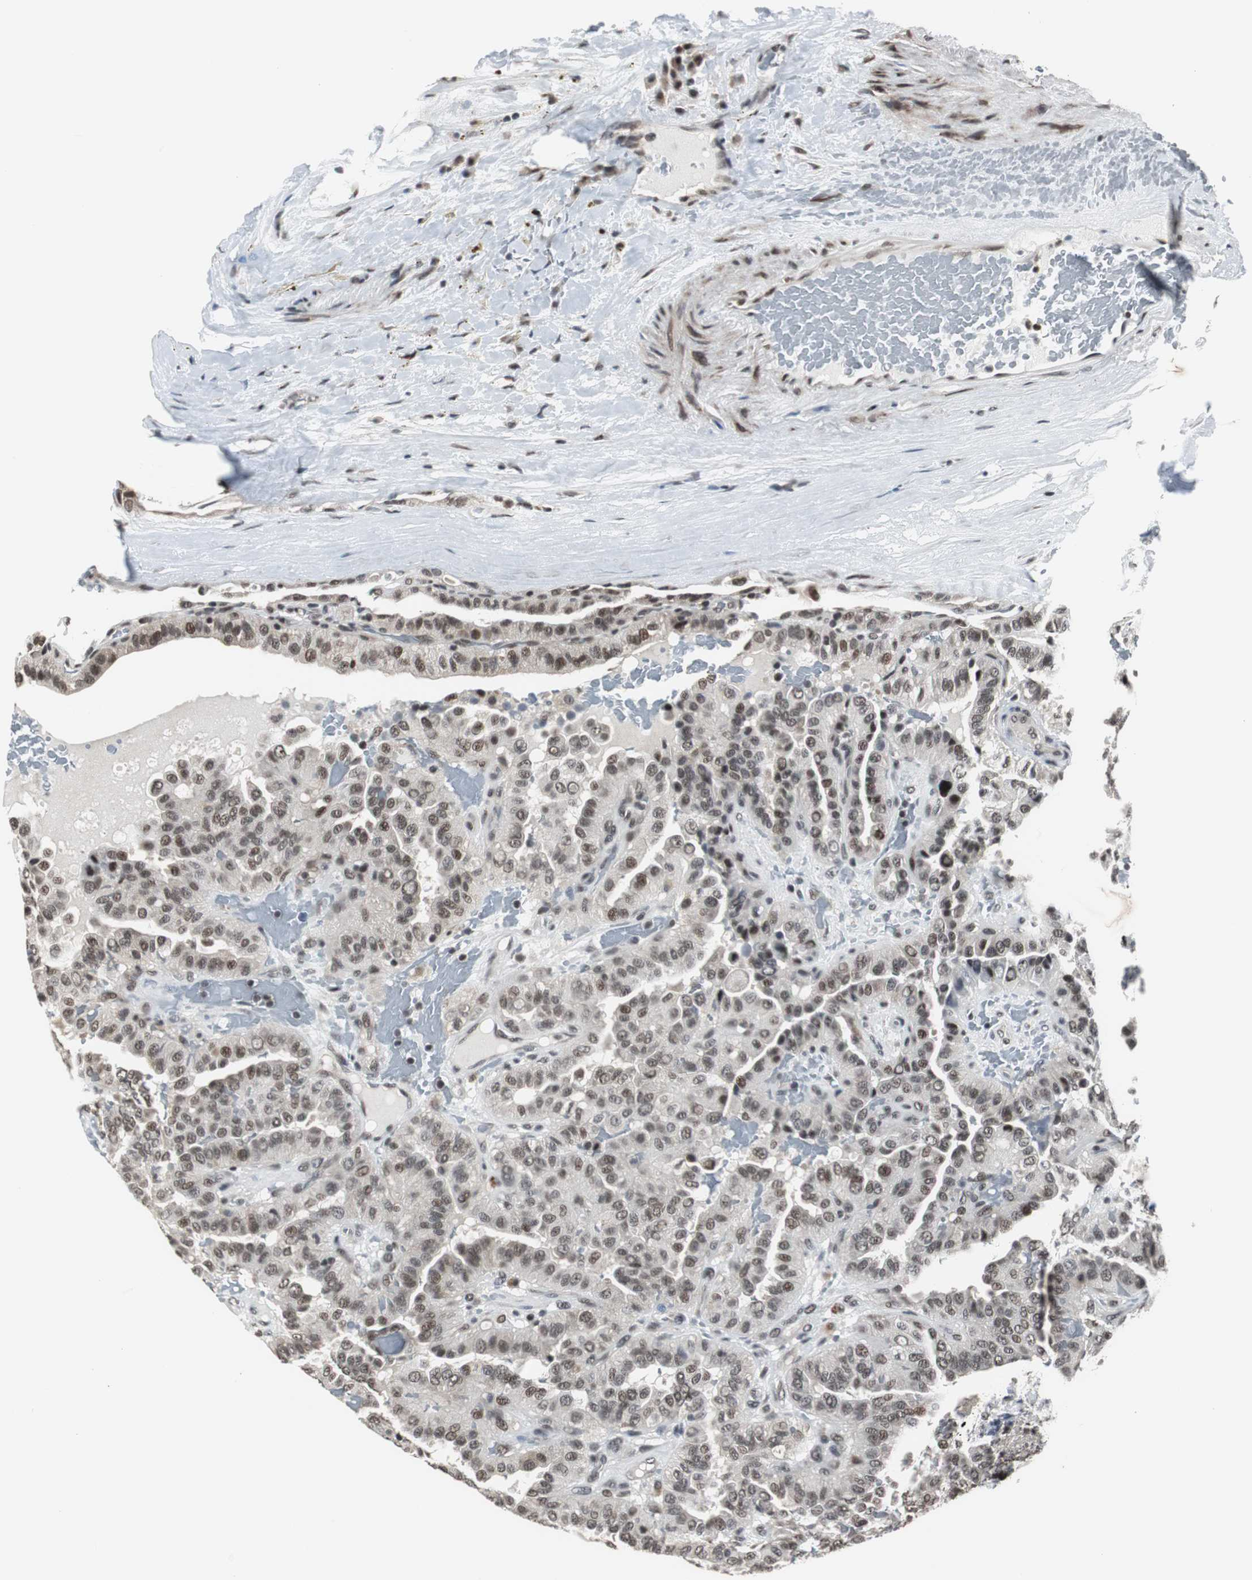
{"staining": {"intensity": "moderate", "quantity": ">75%", "location": "nuclear"}, "tissue": "thyroid cancer", "cell_type": "Tumor cells", "image_type": "cancer", "snomed": [{"axis": "morphology", "description": "Papillary adenocarcinoma, NOS"}, {"axis": "topography", "description": "Thyroid gland"}], "caption": "Thyroid cancer (papillary adenocarcinoma) tissue displays moderate nuclear staining in about >75% of tumor cells, visualized by immunohistochemistry.", "gene": "CDK9", "patient": {"sex": "male", "age": 77}}